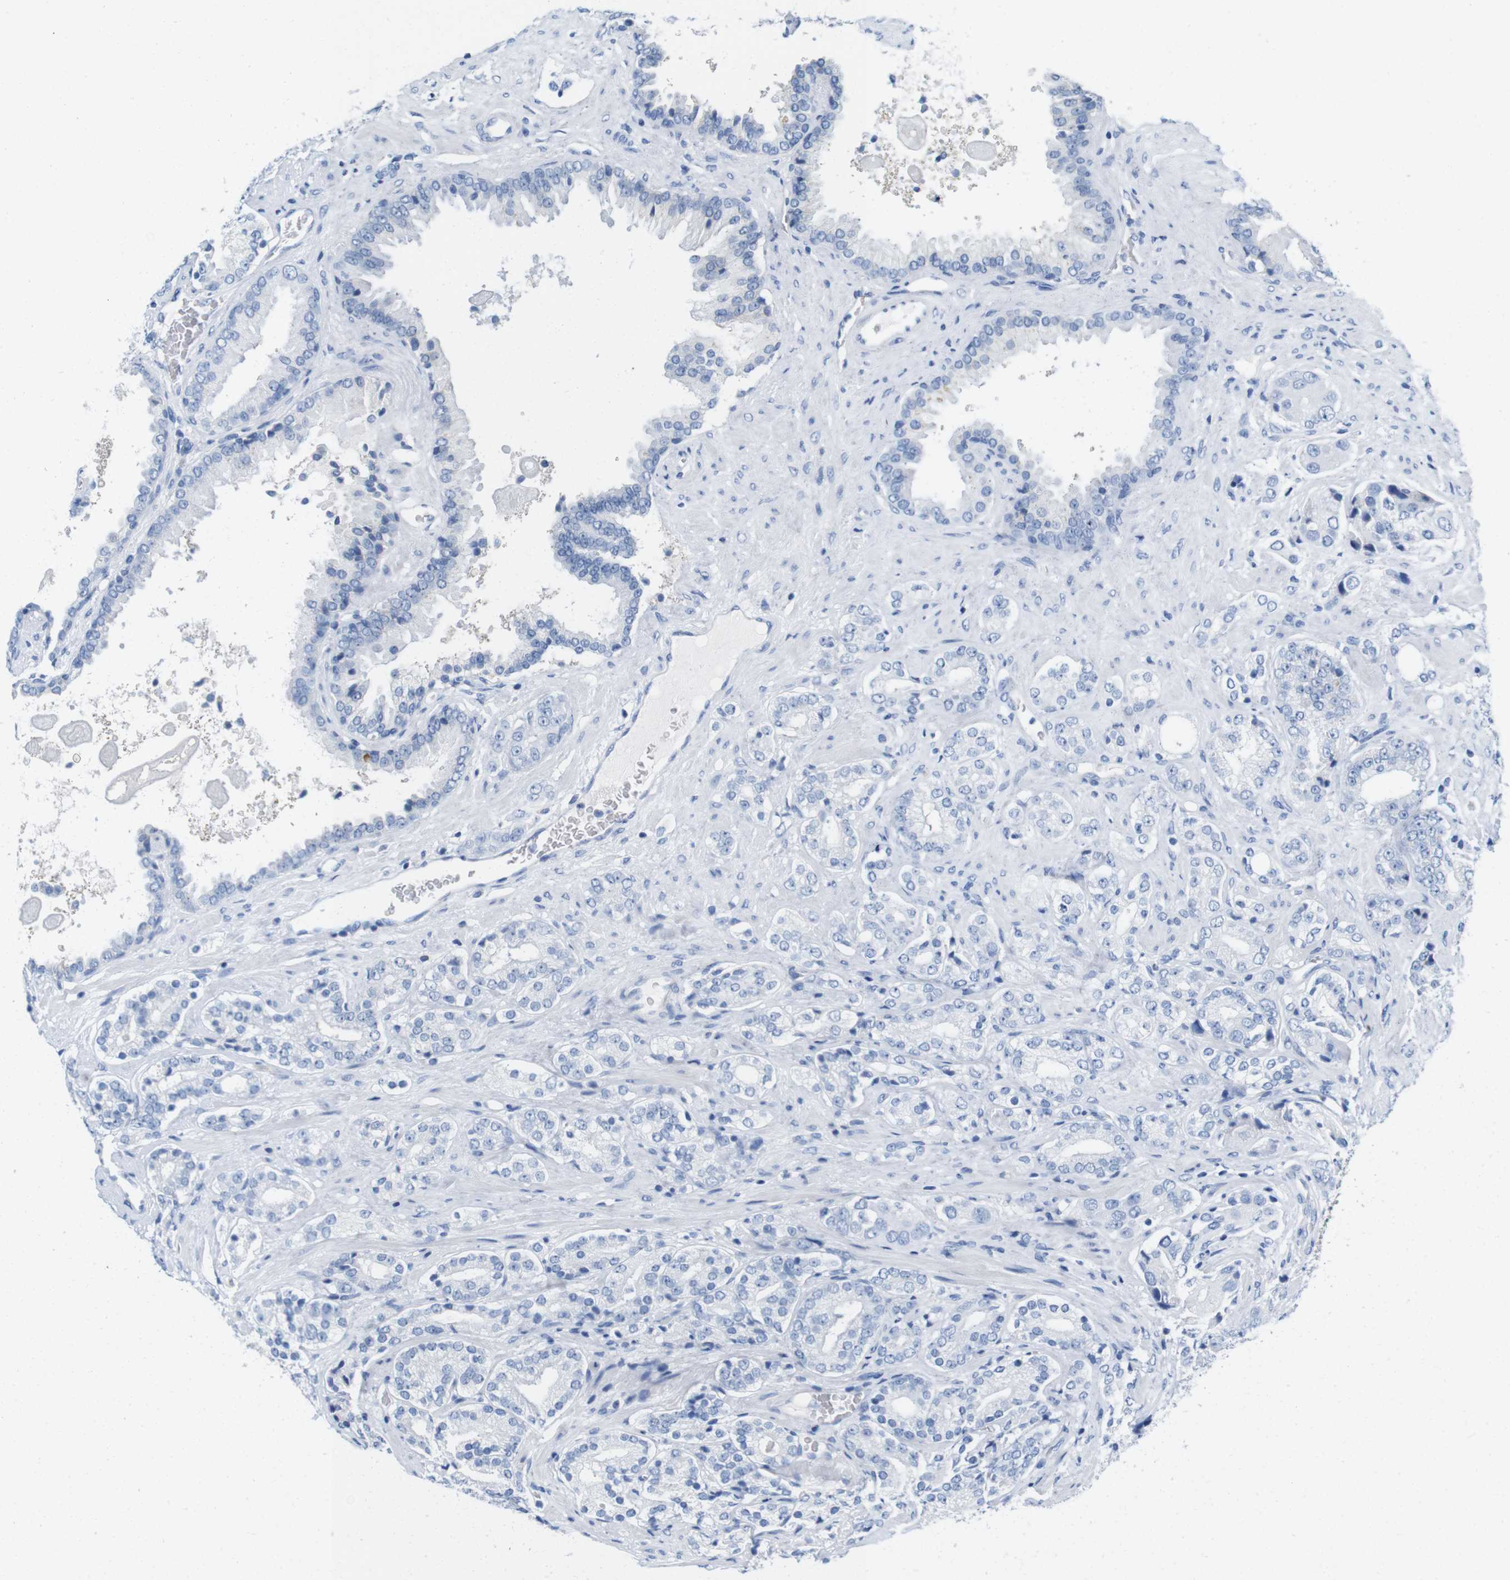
{"staining": {"intensity": "negative", "quantity": "none", "location": "none"}, "tissue": "prostate cancer", "cell_type": "Tumor cells", "image_type": "cancer", "snomed": [{"axis": "morphology", "description": "Adenocarcinoma, High grade"}, {"axis": "topography", "description": "Prostate"}], "caption": "Immunohistochemistry (IHC) image of human adenocarcinoma (high-grade) (prostate) stained for a protein (brown), which exhibits no positivity in tumor cells. (Brightfield microscopy of DAB immunohistochemistry at high magnification).", "gene": "IGSF8", "patient": {"sex": "male", "age": 71}}